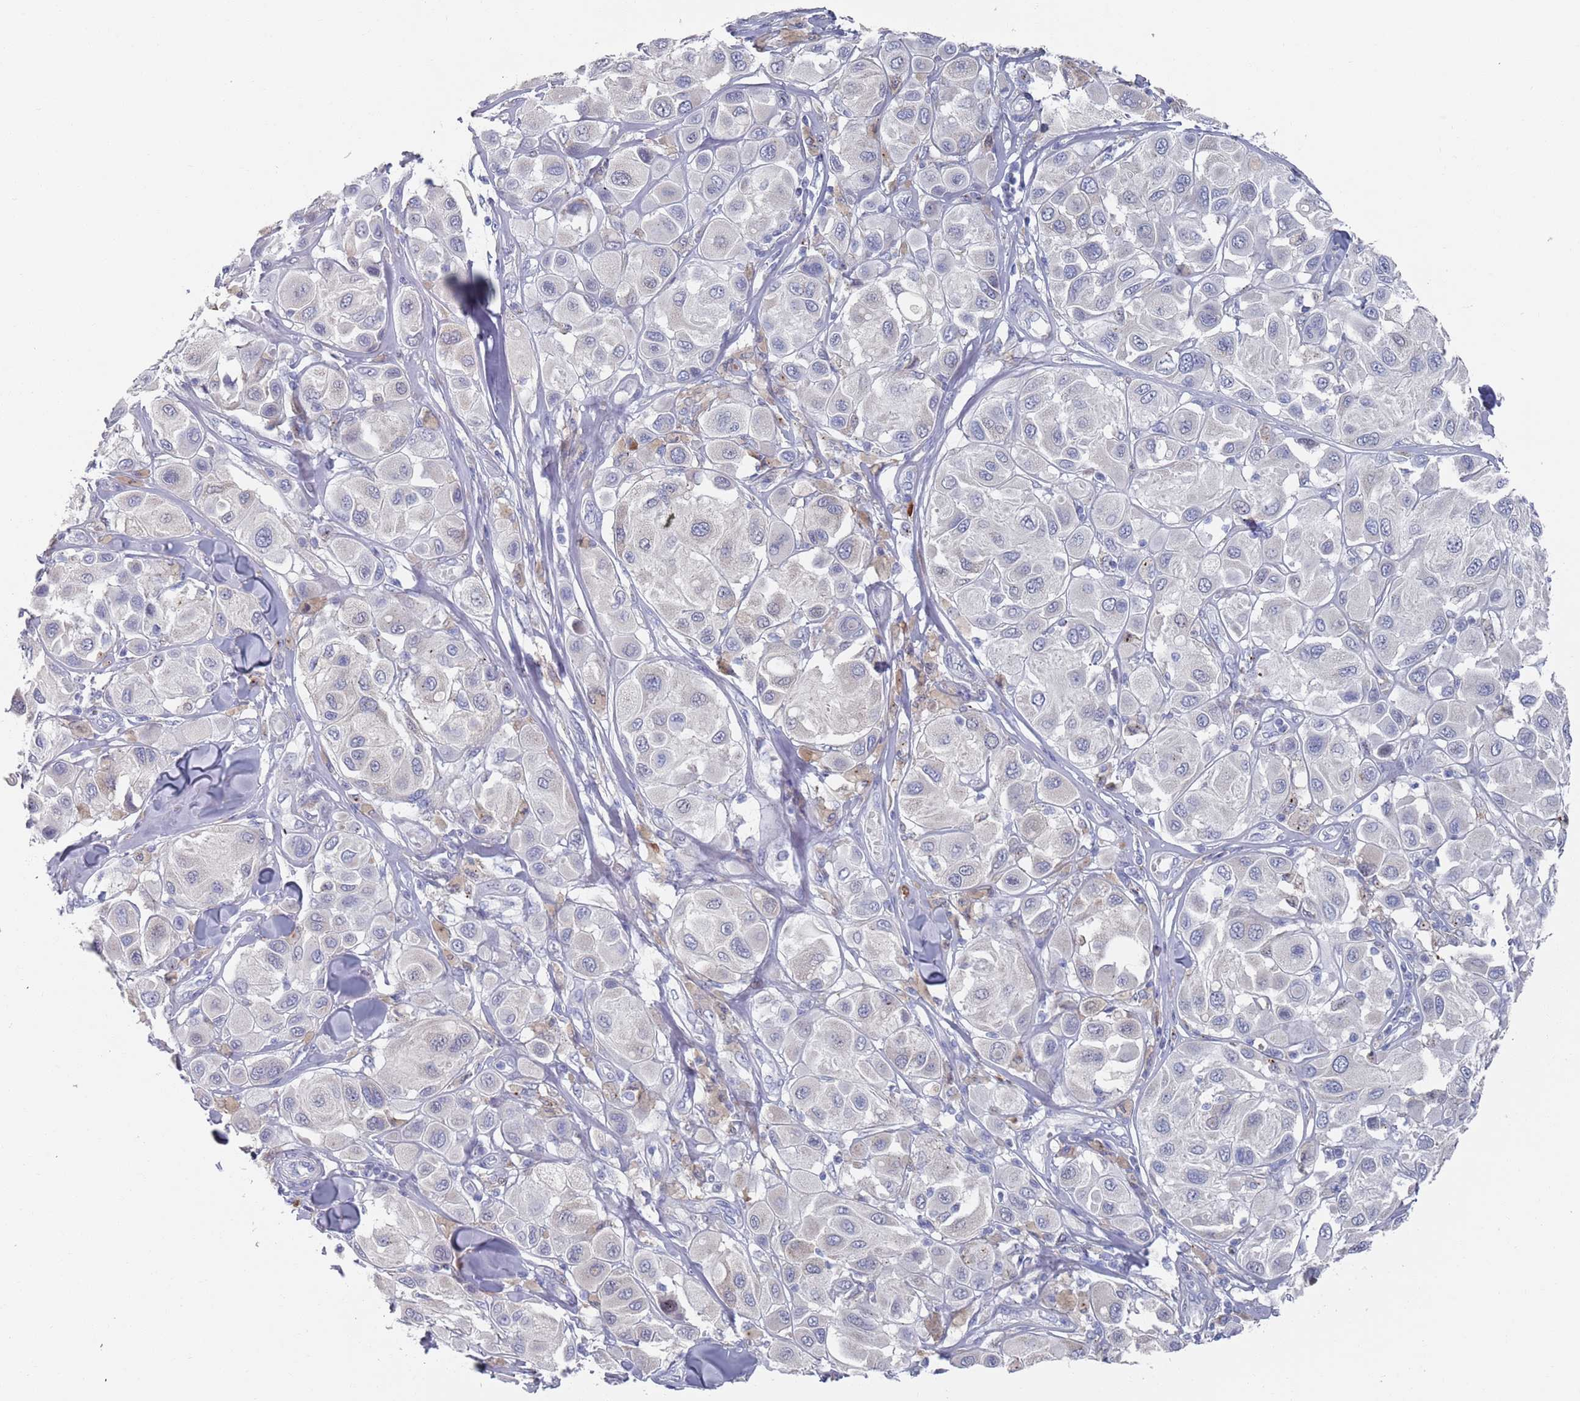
{"staining": {"intensity": "negative", "quantity": "none", "location": "none"}, "tissue": "melanoma", "cell_type": "Tumor cells", "image_type": "cancer", "snomed": [{"axis": "morphology", "description": "Malignant melanoma, Metastatic site"}, {"axis": "topography", "description": "Skin"}], "caption": "Immunohistochemistry (IHC) histopathology image of neoplastic tissue: malignant melanoma (metastatic site) stained with DAB displays no significant protein expression in tumor cells.", "gene": "MAT1A", "patient": {"sex": "male", "age": 41}}